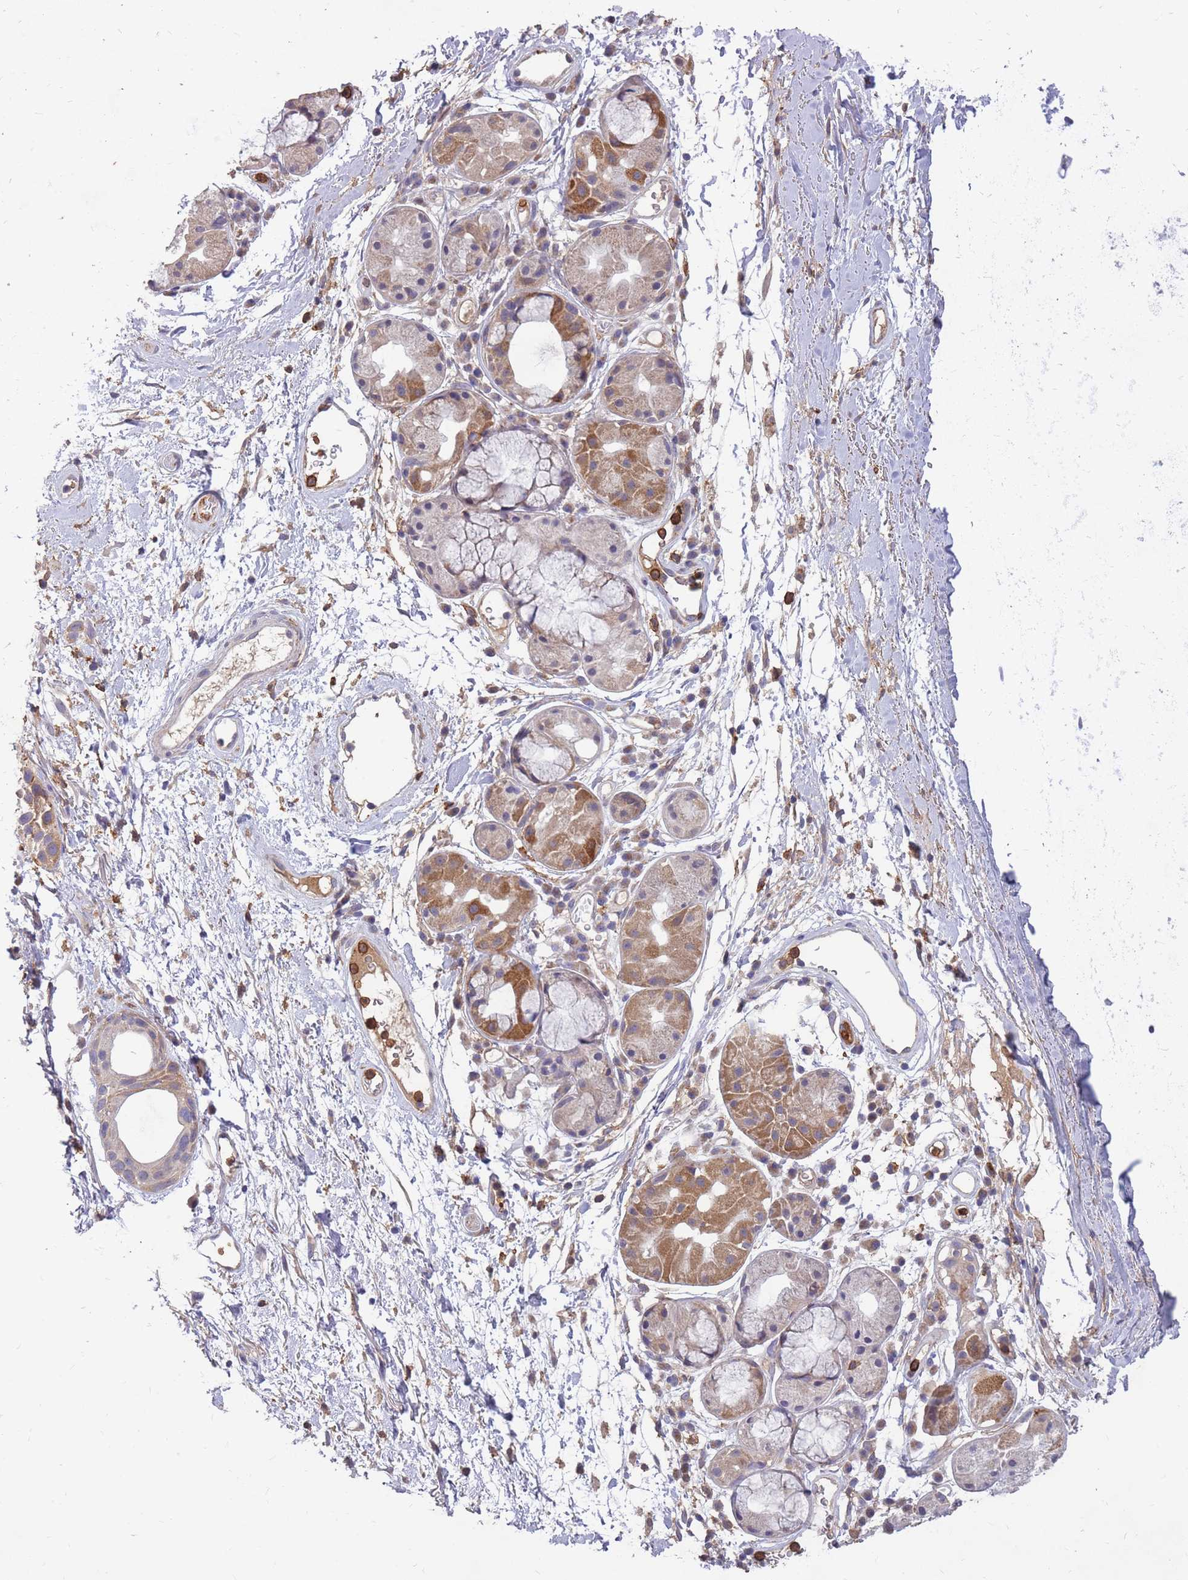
{"staining": {"intensity": "weak", "quantity": ">75%", "location": "cytoplasmic/membranous"}, "tissue": "adipose tissue", "cell_type": "Adipocytes", "image_type": "normal", "snomed": [{"axis": "morphology", "description": "Normal tissue, NOS"}, {"axis": "topography", "description": "Cartilage tissue"}], "caption": "Protein expression by immunohistochemistry exhibits weak cytoplasmic/membranous expression in approximately >75% of adipocytes in unremarkable adipose tissue.", "gene": "IGF2BP2", "patient": {"sex": "male", "age": 80}}